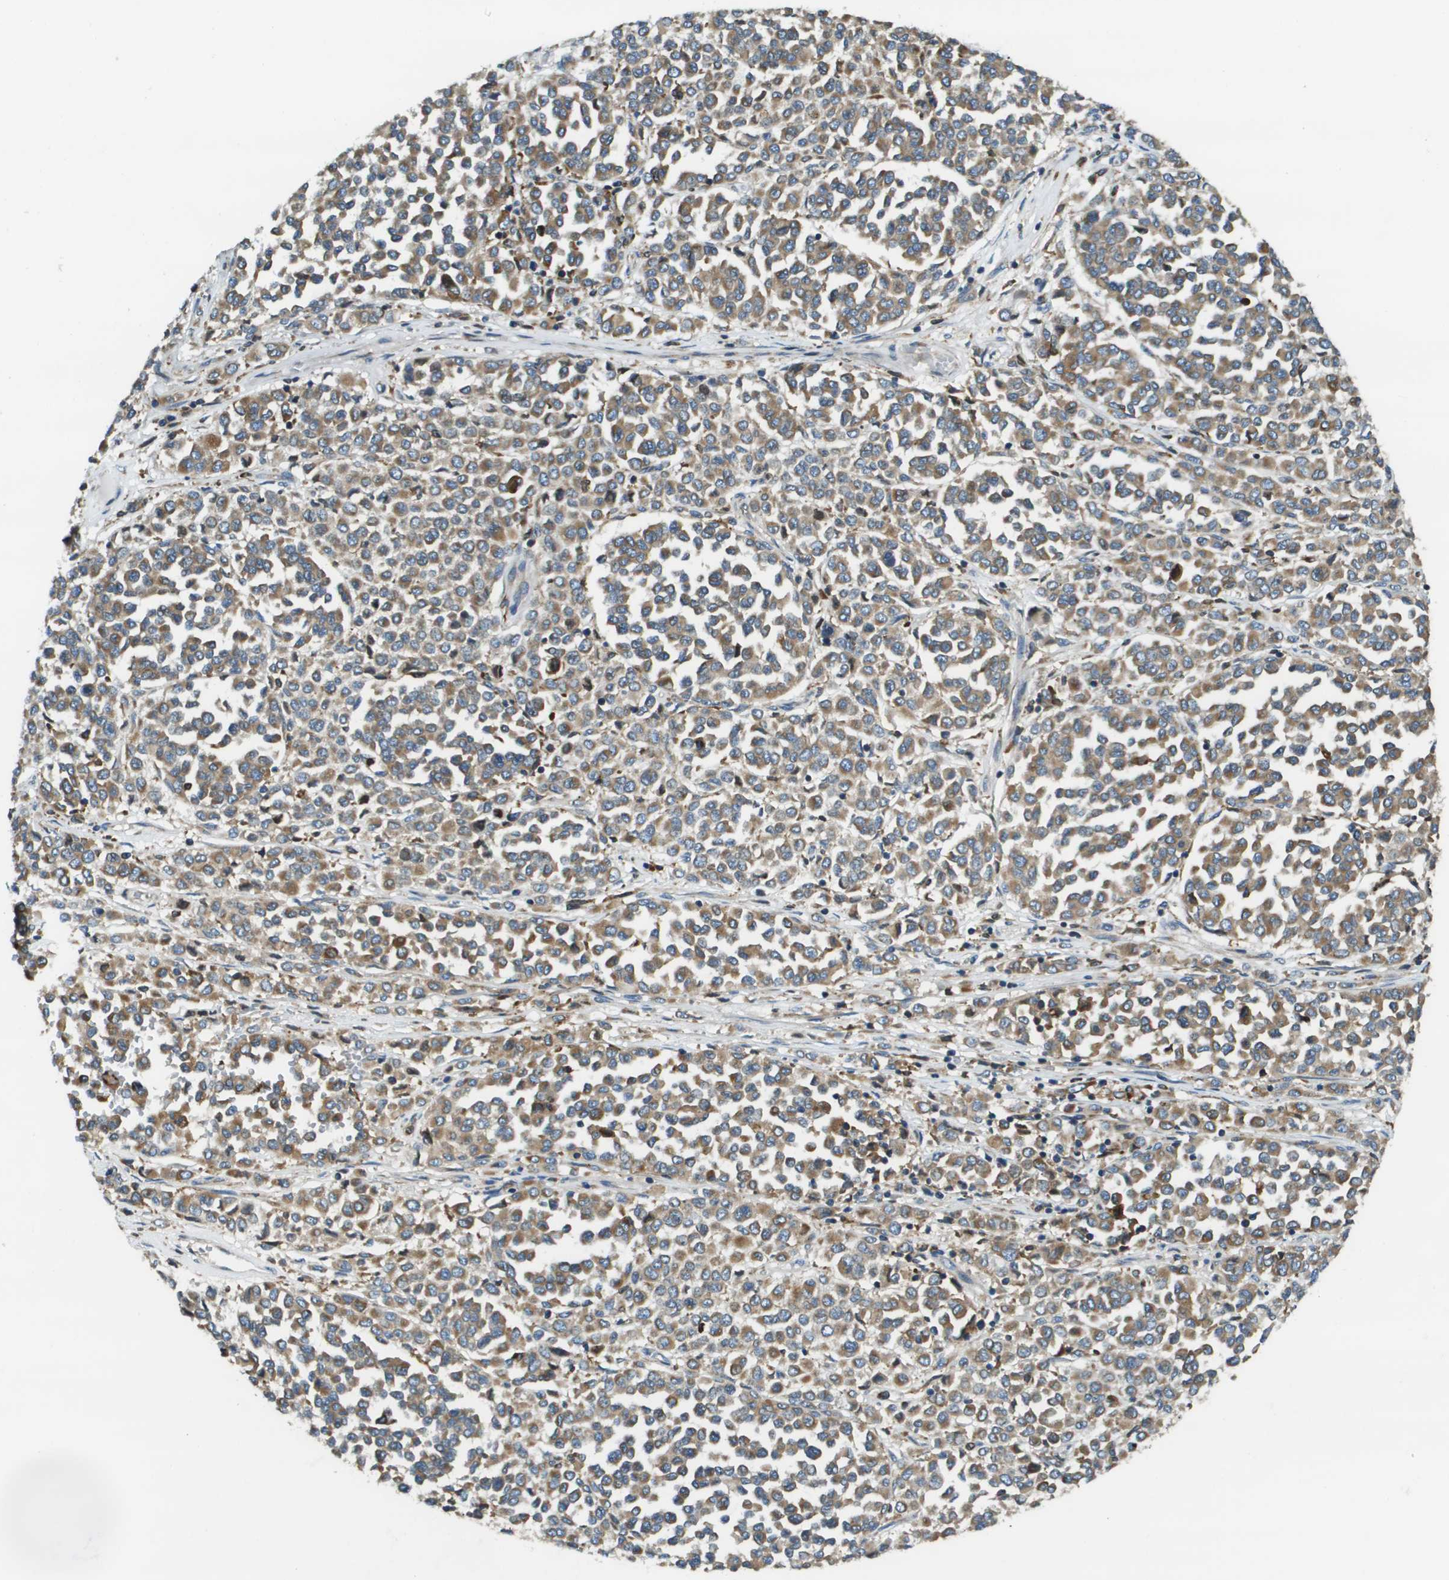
{"staining": {"intensity": "weak", "quantity": "<25%", "location": "cytoplasmic/membranous"}, "tissue": "melanoma", "cell_type": "Tumor cells", "image_type": "cancer", "snomed": [{"axis": "morphology", "description": "Malignant melanoma, Metastatic site"}, {"axis": "topography", "description": "Pancreas"}], "caption": "Human malignant melanoma (metastatic site) stained for a protein using IHC demonstrates no staining in tumor cells.", "gene": "CNPY3", "patient": {"sex": "female", "age": 30}}